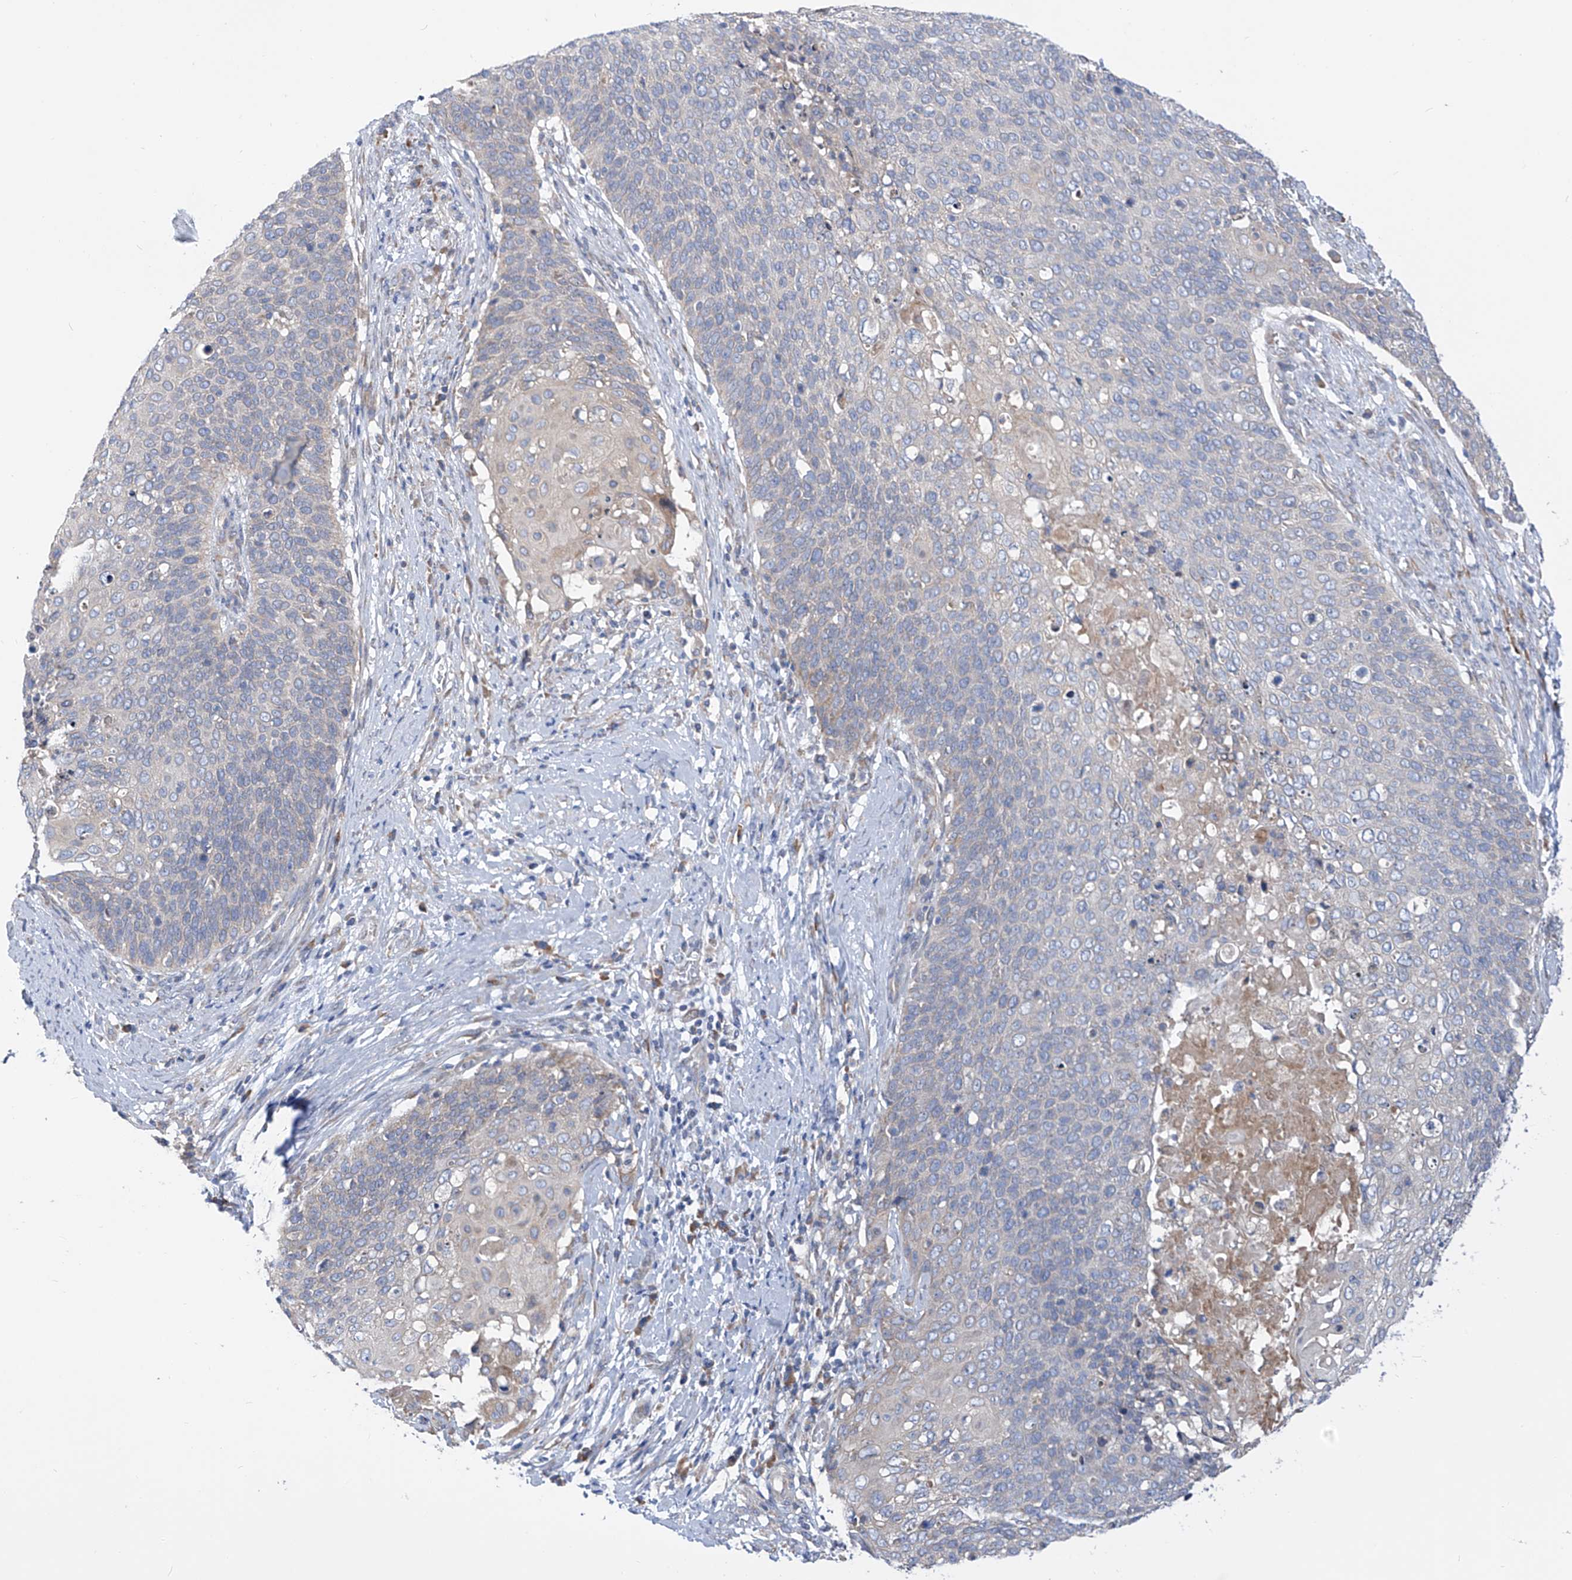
{"staining": {"intensity": "negative", "quantity": "none", "location": "none"}, "tissue": "cervical cancer", "cell_type": "Tumor cells", "image_type": "cancer", "snomed": [{"axis": "morphology", "description": "Squamous cell carcinoma, NOS"}, {"axis": "topography", "description": "Cervix"}], "caption": "The image exhibits no significant staining in tumor cells of cervical cancer (squamous cell carcinoma).", "gene": "UFL1", "patient": {"sex": "female", "age": 39}}